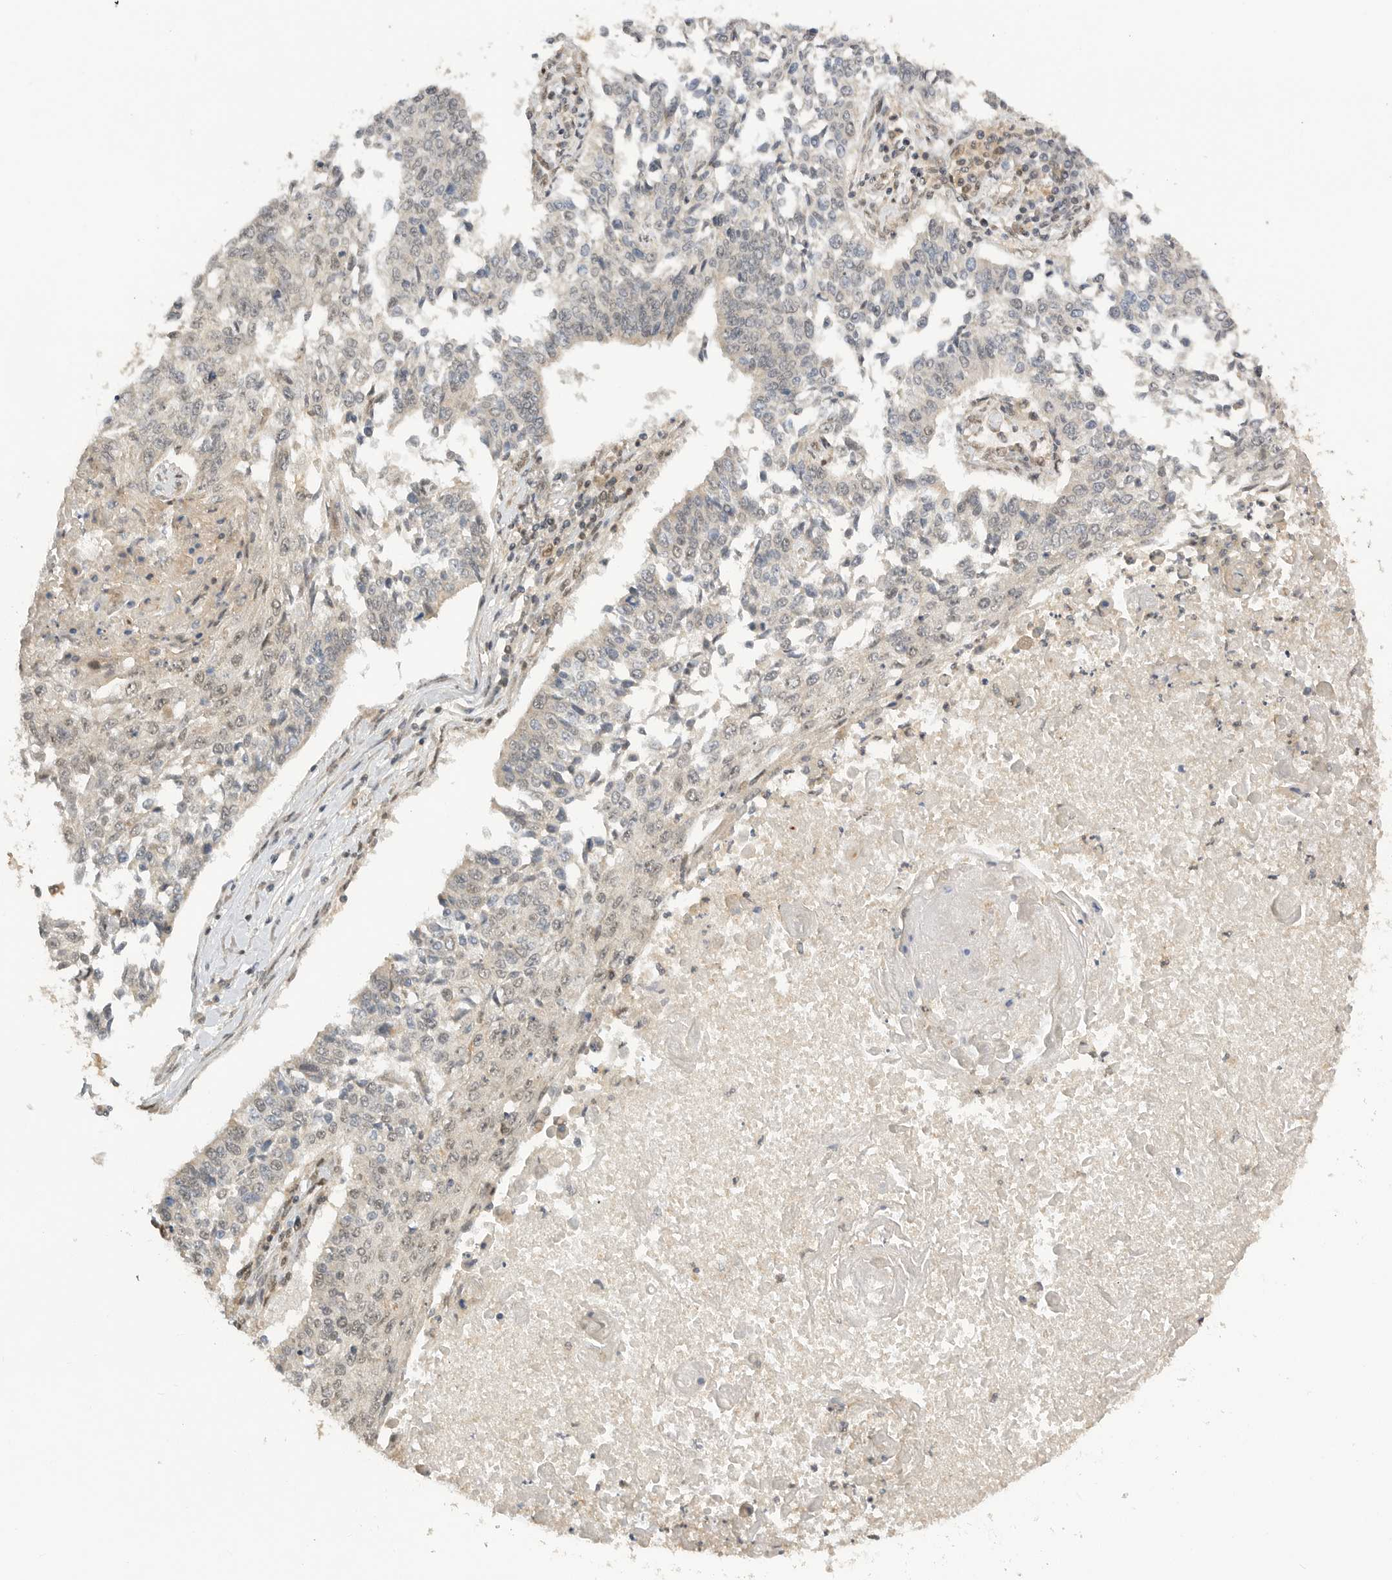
{"staining": {"intensity": "weak", "quantity": "<25%", "location": "cytoplasmic/membranous,nuclear"}, "tissue": "lung cancer", "cell_type": "Tumor cells", "image_type": "cancer", "snomed": [{"axis": "morphology", "description": "Normal tissue, NOS"}, {"axis": "morphology", "description": "Squamous cell carcinoma, NOS"}, {"axis": "topography", "description": "Cartilage tissue"}, {"axis": "topography", "description": "Bronchus"}, {"axis": "topography", "description": "Lung"}, {"axis": "topography", "description": "Peripheral nerve tissue"}], "caption": "This micrograph is of squamous cell carcinoma (lung) stained with IHC to label a protein in brown with the nuclei are counter-stained blue. There is no expression in tumor cells.", "gene": "ALKAL1", "patient": {"sex": "female", "age": 49}}